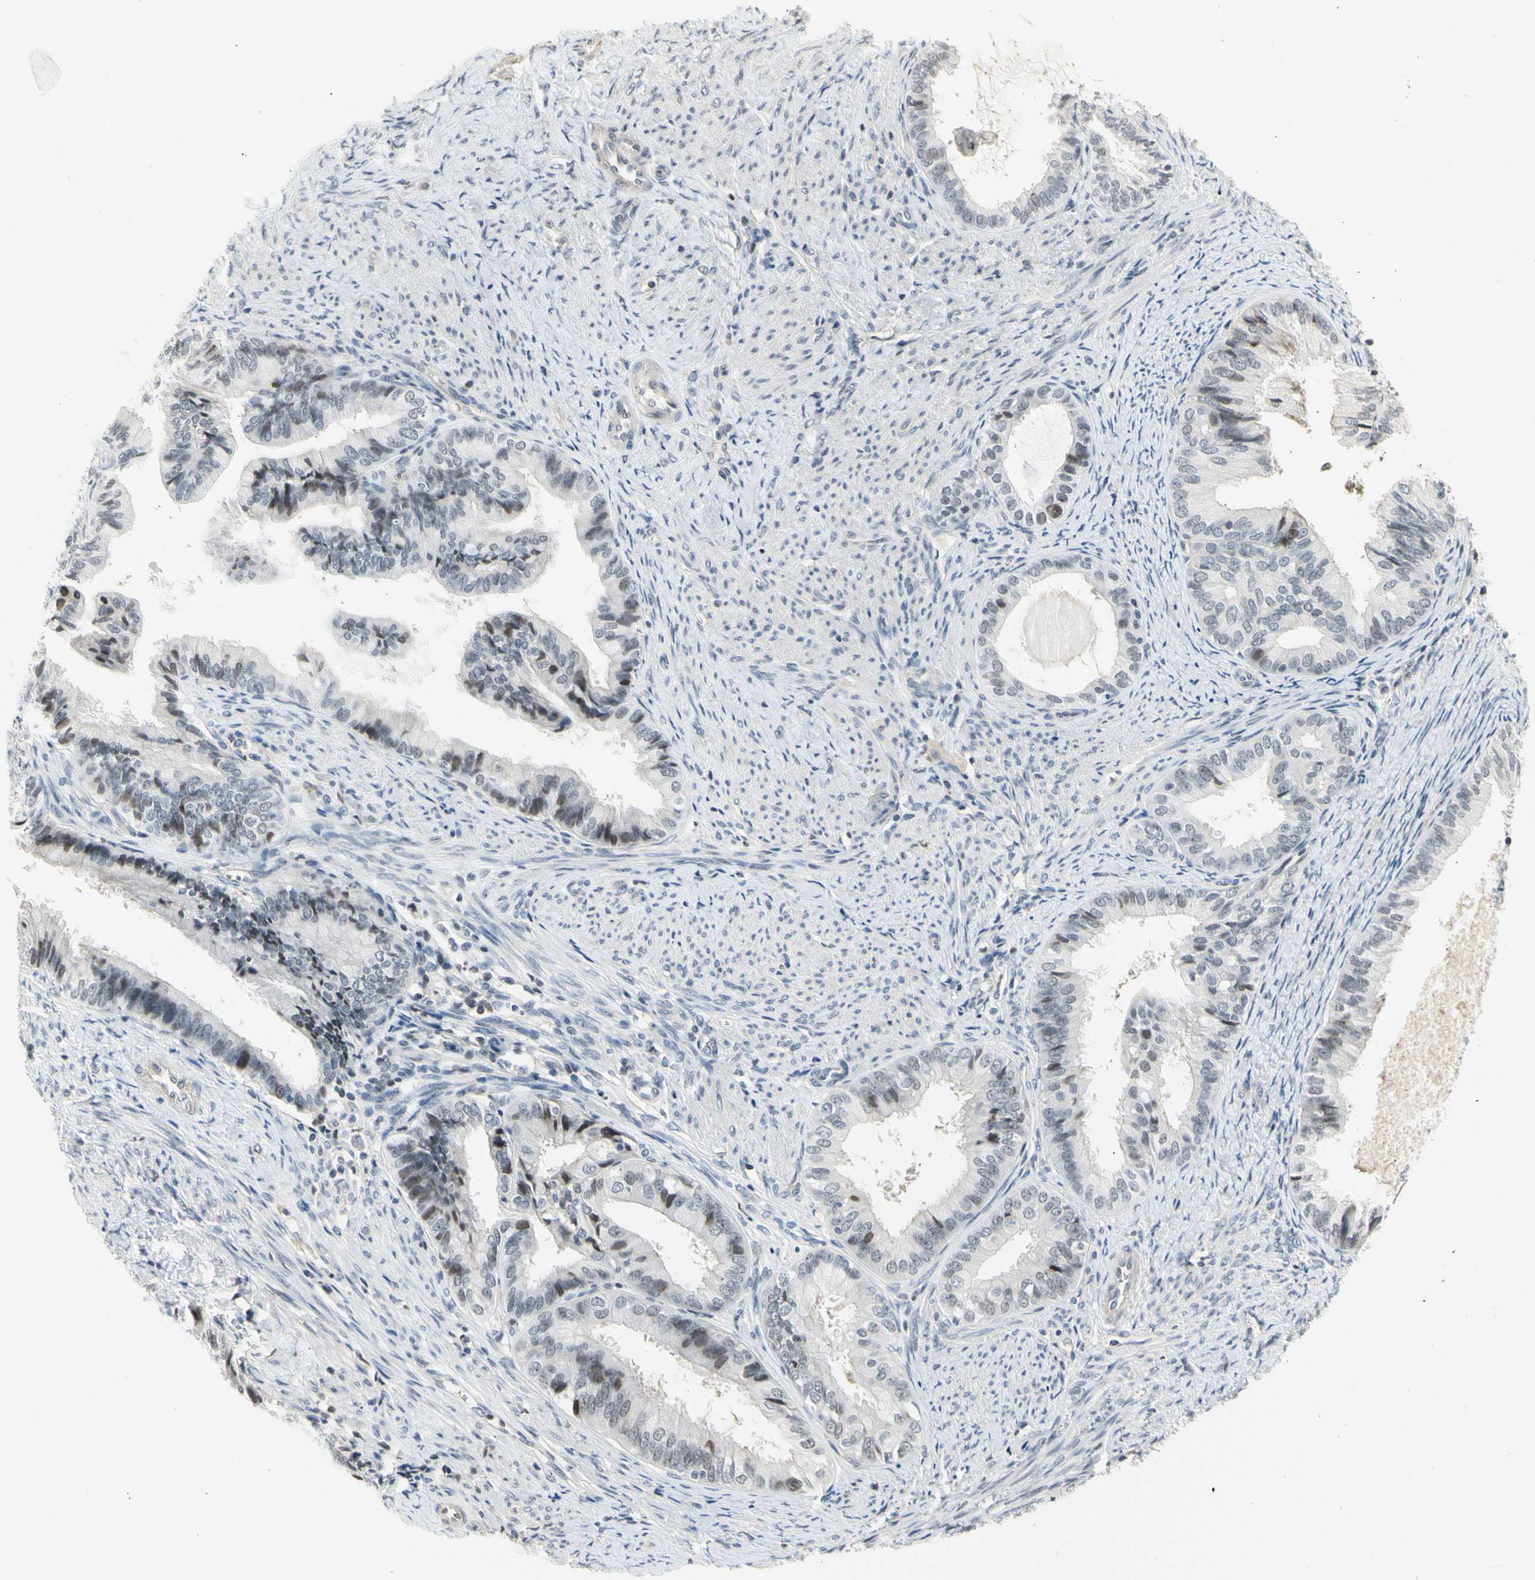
{"staining": {"intensity": "moderate", "quantity": "25%-75%", "location": "nuclear"}, "tissue": "endometrial cancer", "cell_type": "Tumor cells", "image_type": "cancer", "snomed": [{"axis": "morphology", "description": "Adenocarcinoma, NOS"}, {"axis": "topography", "description": "Endometrium"}], "caption": "This is an image of IHC staining of adenocarcinoma (endometrial), which shows moderate expression in the nuclear of tumor cells.", "gene": "IMPG2", "patient": {"sex": "female", "age": 86}}